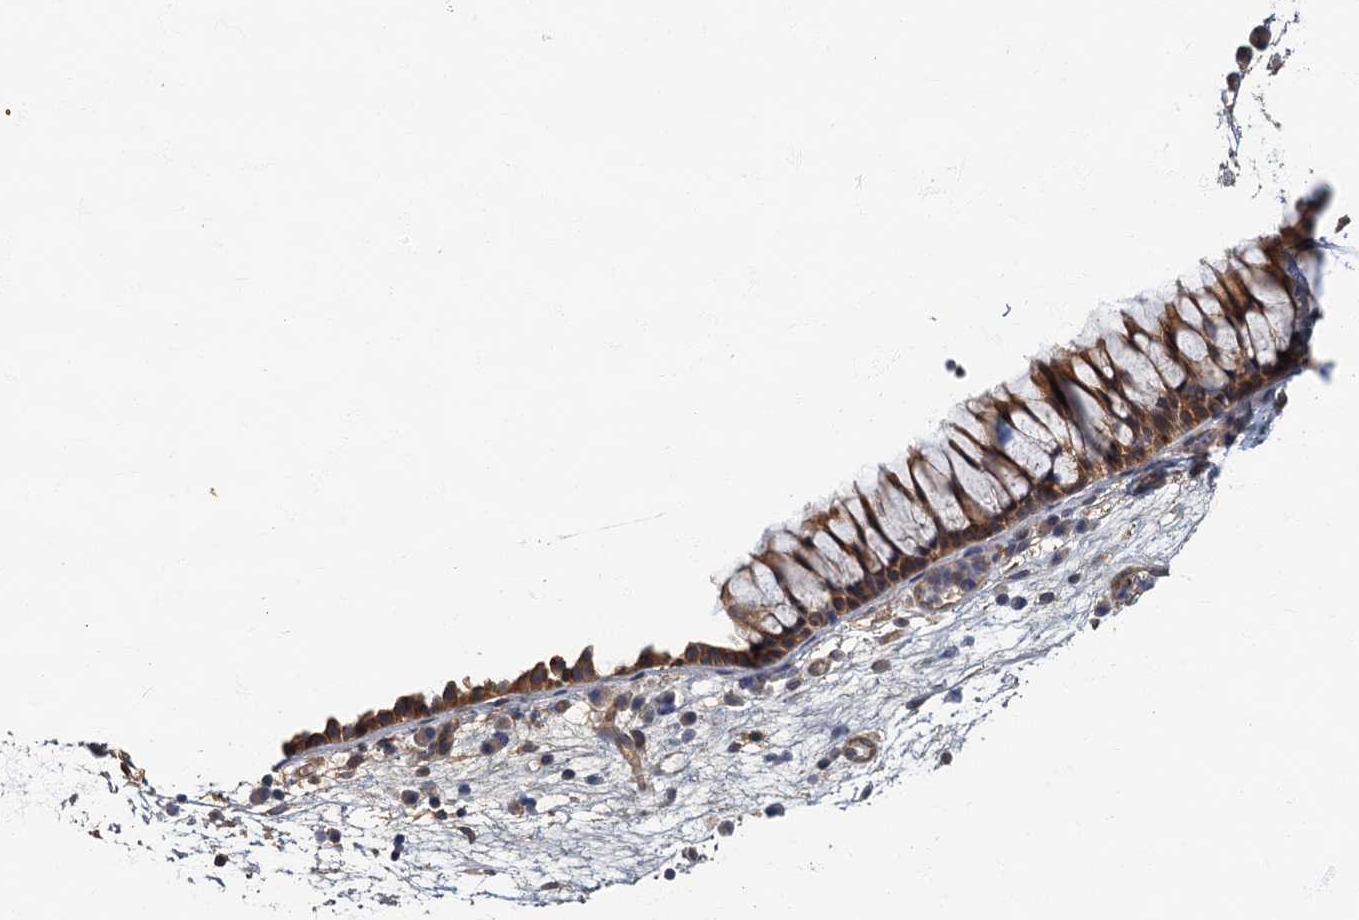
{"staining": {"intensity": "moderate", "quantity": ">75%", "location": "cytoplasmic/membranous"}, "tissue": "nasopharynx", "cell_type": "Respiratory epithelial cells", "image_type": "normal", "snomed": [{"axis": "morphology", "description": "Normal tissue, NOS"}, {"axis": "morphology", "description": "Inflammation, NOS"}, {"axis": "morphology", "description": "Malignant melanoma, Metastatic site"}, {"axis": "topography", "description": "Nasopharynx"}], "caption": "The histopathology image exhibits a brown stain indicating the presence of a protein in the cytoplasmic/membranous of respiratory epithelial cells in nasopharynx. (Stains: DAB (3,3'-diaminobenzidine) in brown, nuclei in blue, Microscopy: brightfield microscopy at high magnification).", "gene": "CKAP2L", "patient": {"sex": "male", "age": 70}}